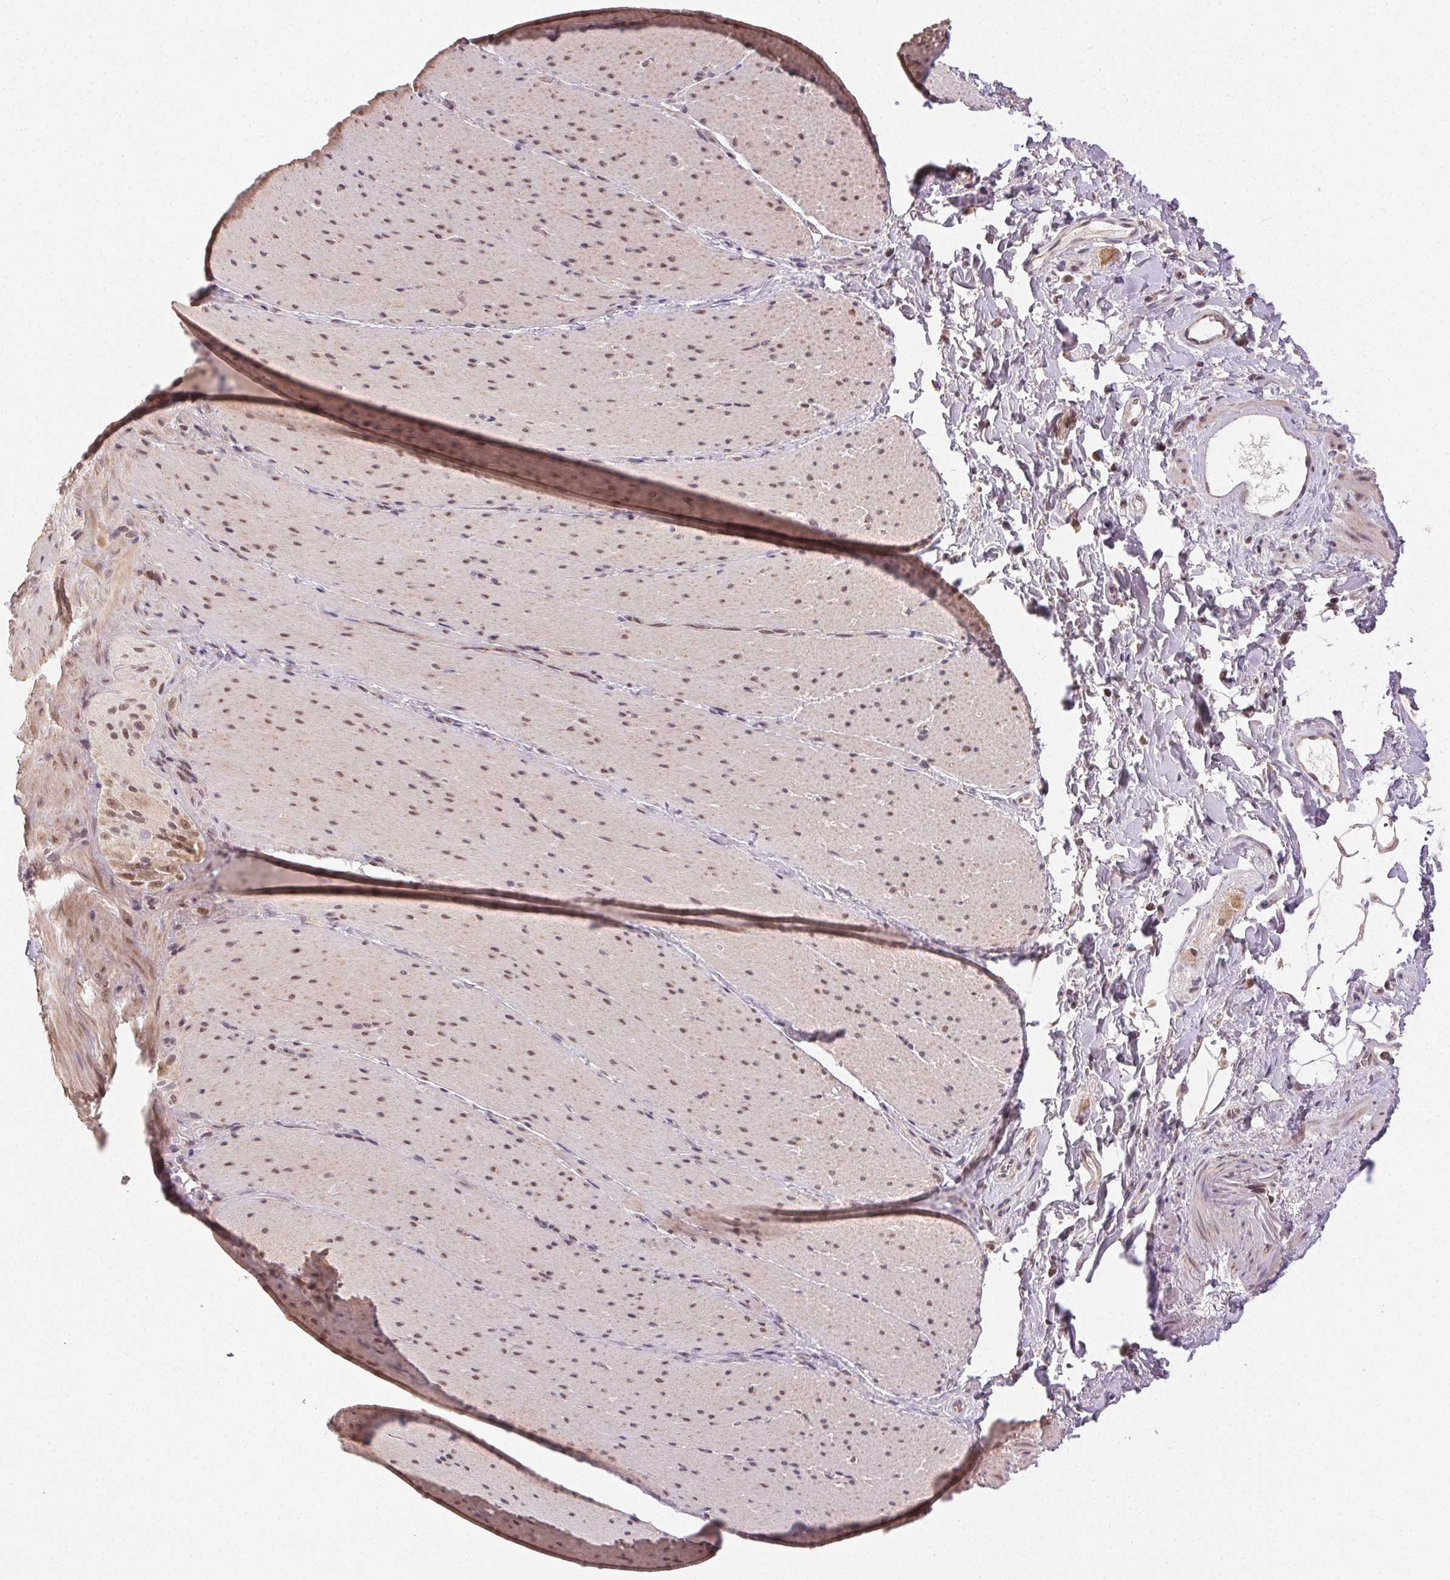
{"staining": {"intensity": "weak", "quantity": "25%-75%", "location": "cytoplasmic/membranous,nuclear"}, "tissue": "smooth muscle", "cell_type": "Smooth muscle cells", "image_type": "normal", "snomed": [{"axis": "morphology", "description": "Normal tissue, NOS"}, {"axis": "topography", "description": "Smooth muscle"}, {"axis": "topography", "description": "Colon"}], "caption": "IHC photomicrograph of normal smooth muscle stained for a protein (brown), which reveals low levels of weak cytoplasmic/membranous,nuclear staining in about 25%-75% of smooth muscle cells.", "gene": "PIWIL4", "patient": {"sex": "male", "age": 73}}